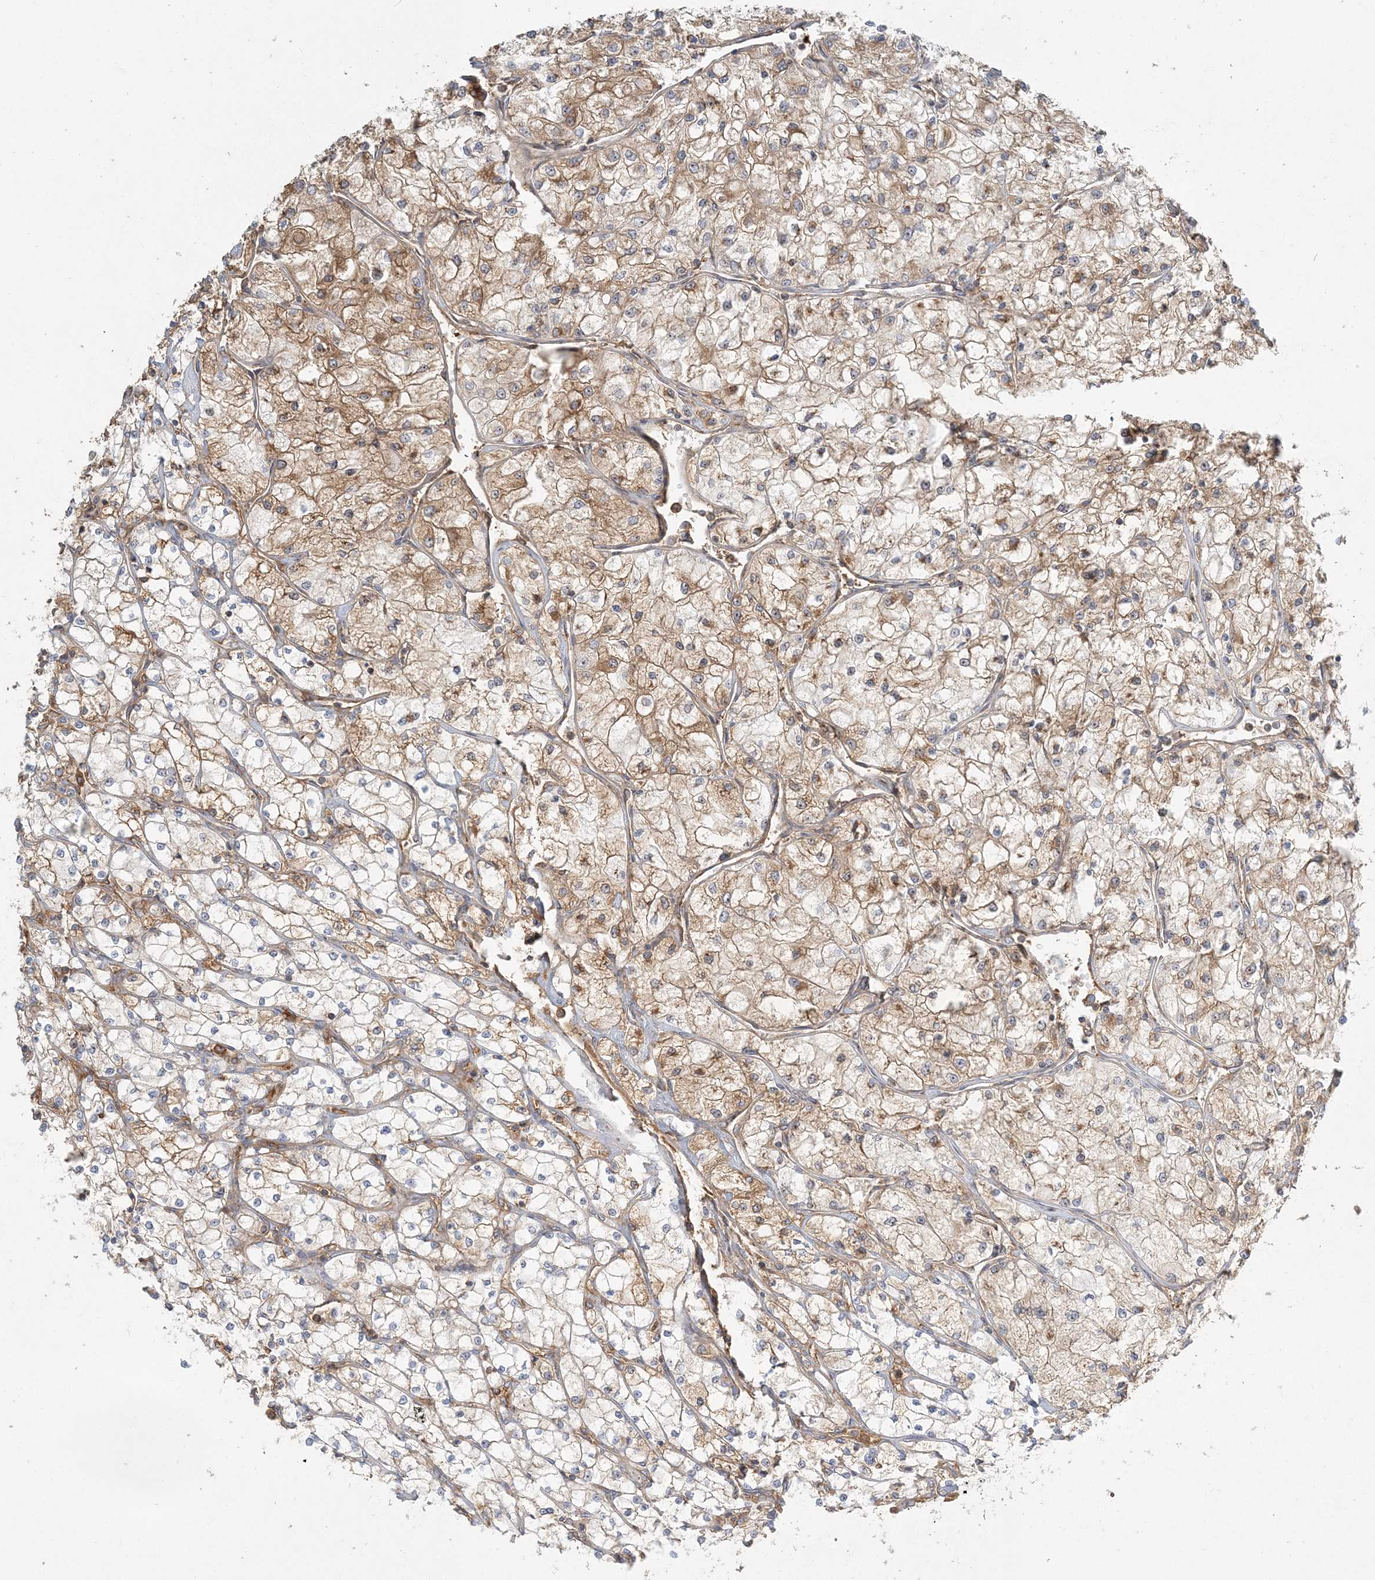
{"staining": {"intensity": "moderate", "quantity": "25%-75%", "location": "cytoplasmic/membranous"}, "tissue": "renal cancer", "cell_type": "Tumor cells", "image_type": "cancer", "snomed": [{"axis": "morphology", "description": "Adenocarcinoma, NOS"}, {"axis": "topography", "description": "Kidney"}], "caption": "This is an image of immunohistochemistry (IHC) staining of renal cancer (adenocarcinoma), which shows moderate expression in the cytoplasmic/membranous of tumor cells.", "gene": "AP1AR", "patient": {"sex": "male", "age": 80}}